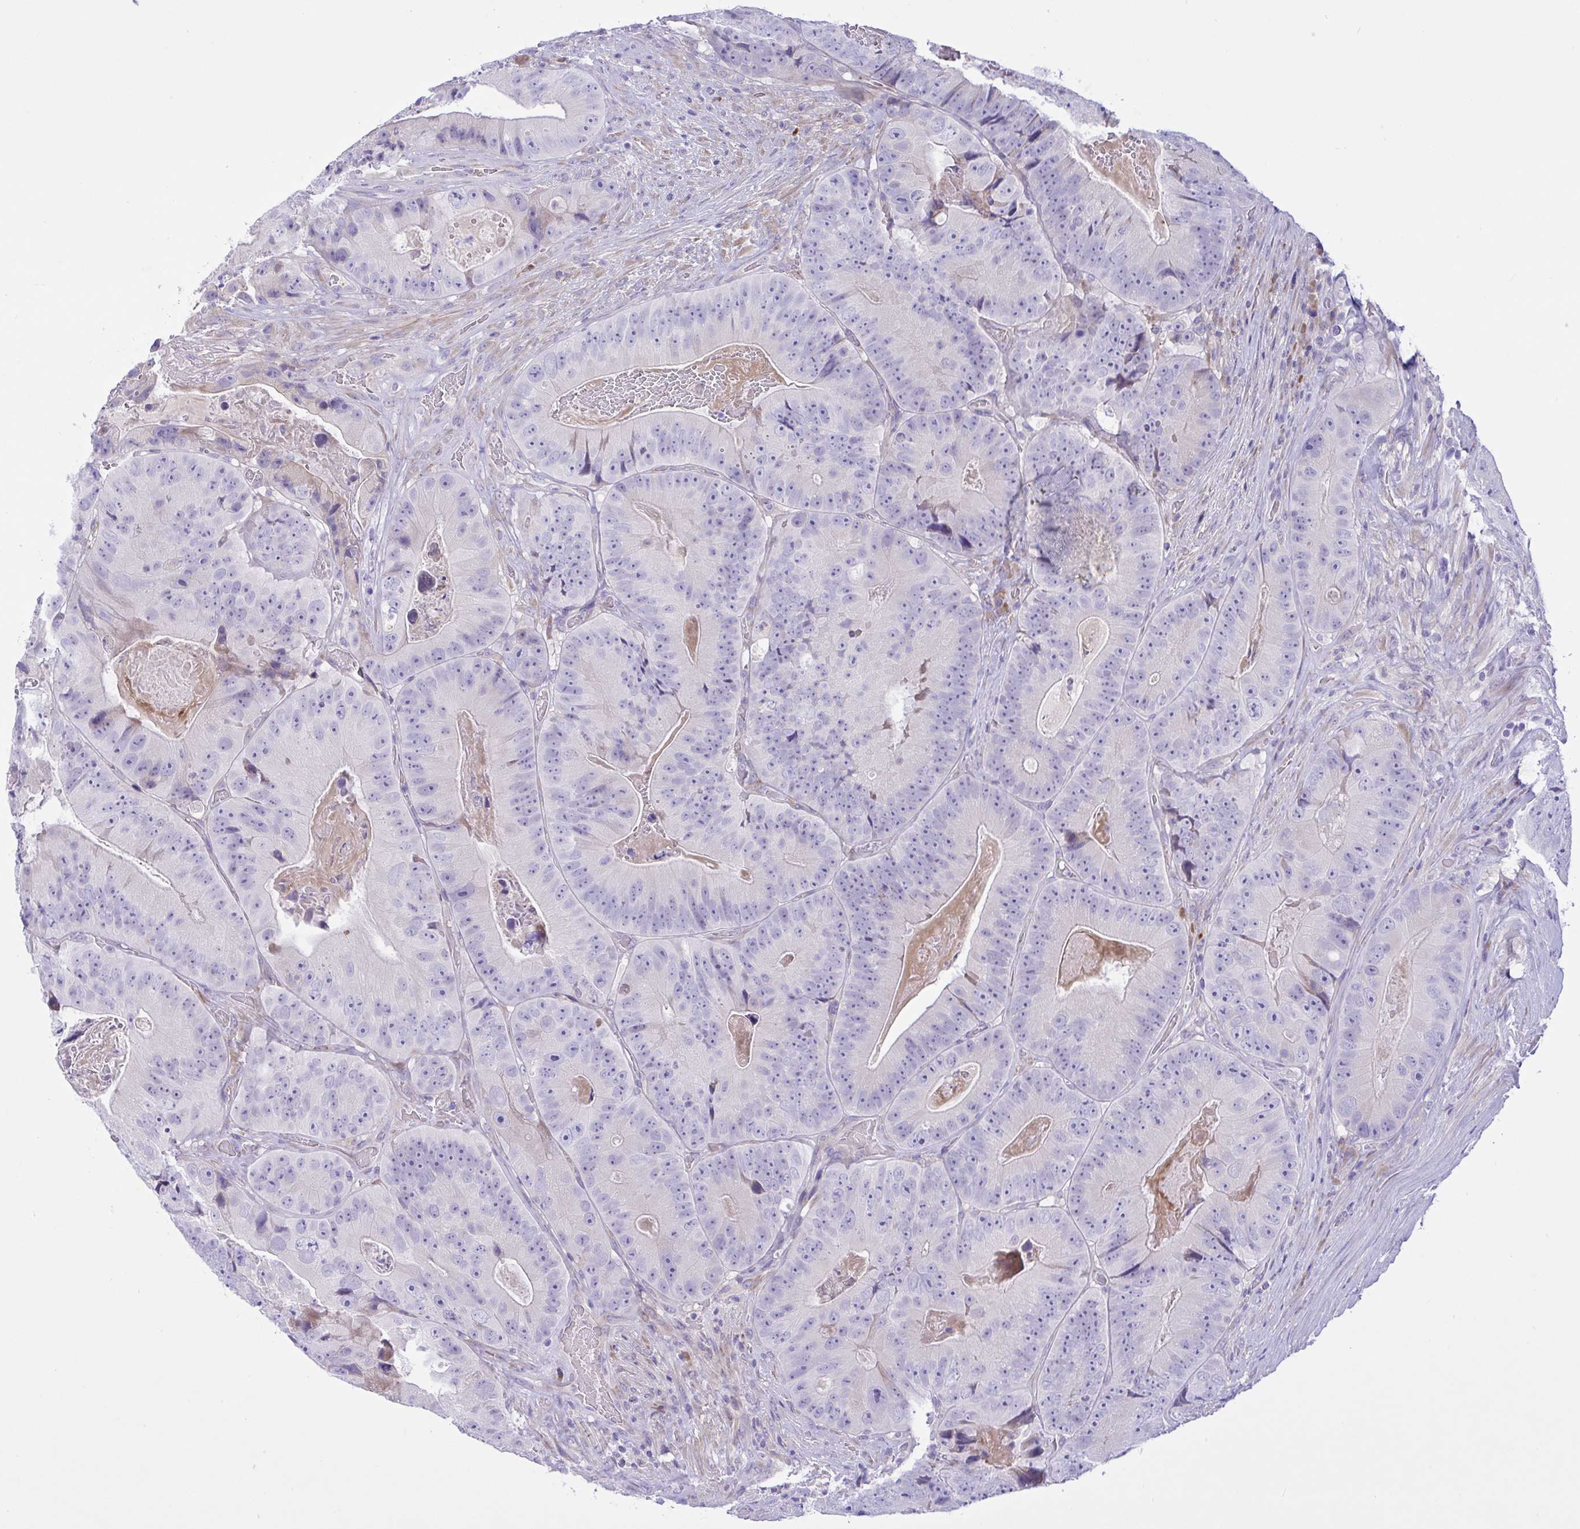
{"staining": {"intensity": "negative", "quantity": "none", "location": "none"}, "tissue": "colorectal cancer", "cell_type": "Tumor cells", "image_type": "cancer", "snomed": [{"axis": "morphology", "description": "Adenocarcinoma, NOS"}, {"axis": "topography", "description": "Colon"}], "caption": "High power microscopy histopathology image of an immunohistochemistry micrograph of colorectal cancer, revealing no significant positivity in tumor cells. (Immunohistochemistry (ihc), brightfield microscopy, high magnification).", "gene": "FAM86B1", "patient": {"sex": "female", "age": 86}}